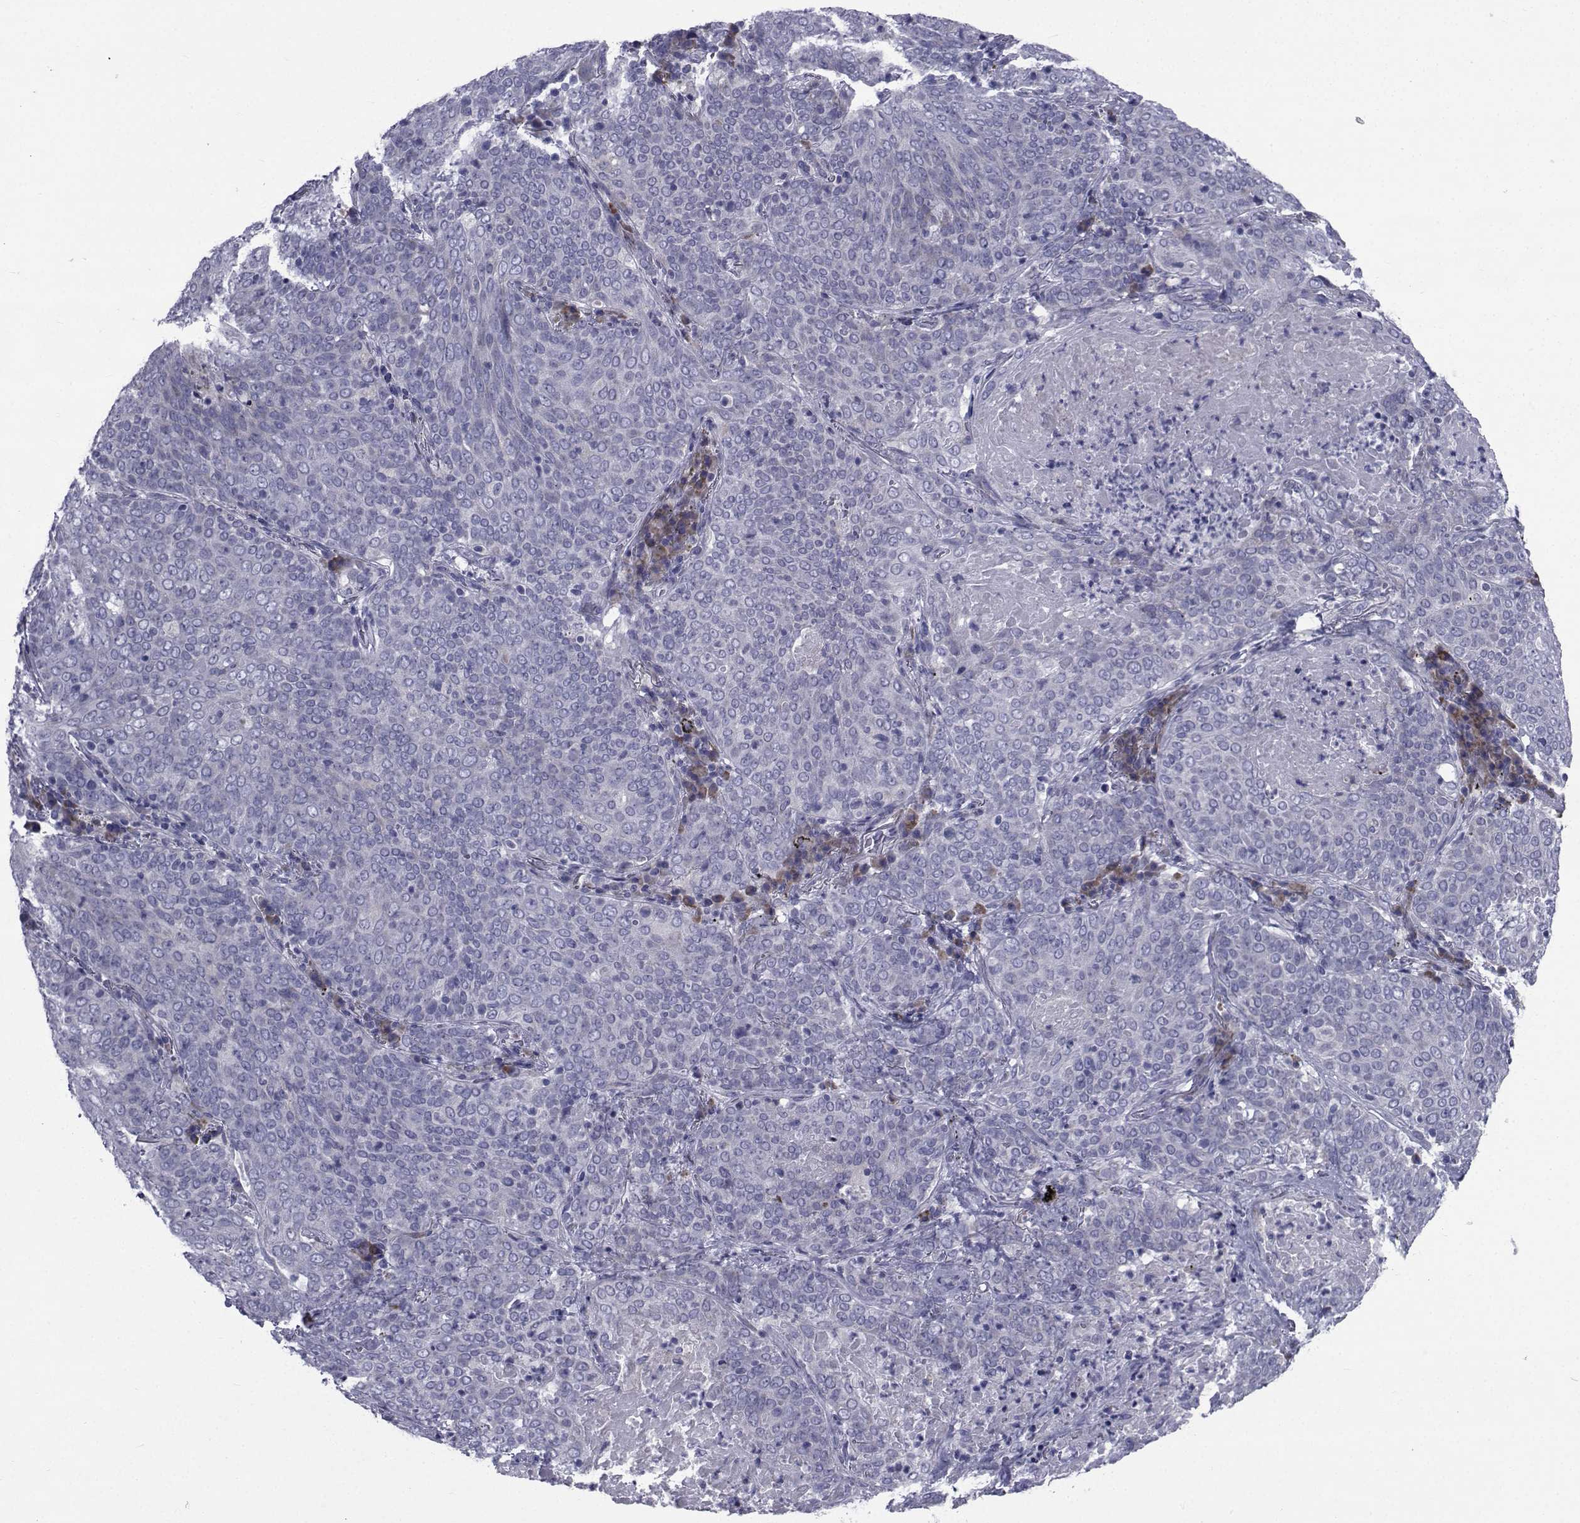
{"staining": {"intensity": "negative", "quantity": "none", "location": "none"}, "tissue": "lung cancer", "cell_type": "Tumor cells", "image_type": "cancer", "snomed": [{"axis": "morphology", "description": "Squamous cell carcinoma, NOS"}, {"axis": "topography", "description": "Lung"}], "caption": "Immunohistochemistry micrograph of human lung squamous cell carcinoma stained for a protein (brown), which reveals no staining in tumor cells.", "gene": "ROPN1", "patient": {"sex": "male", "age": 82}}